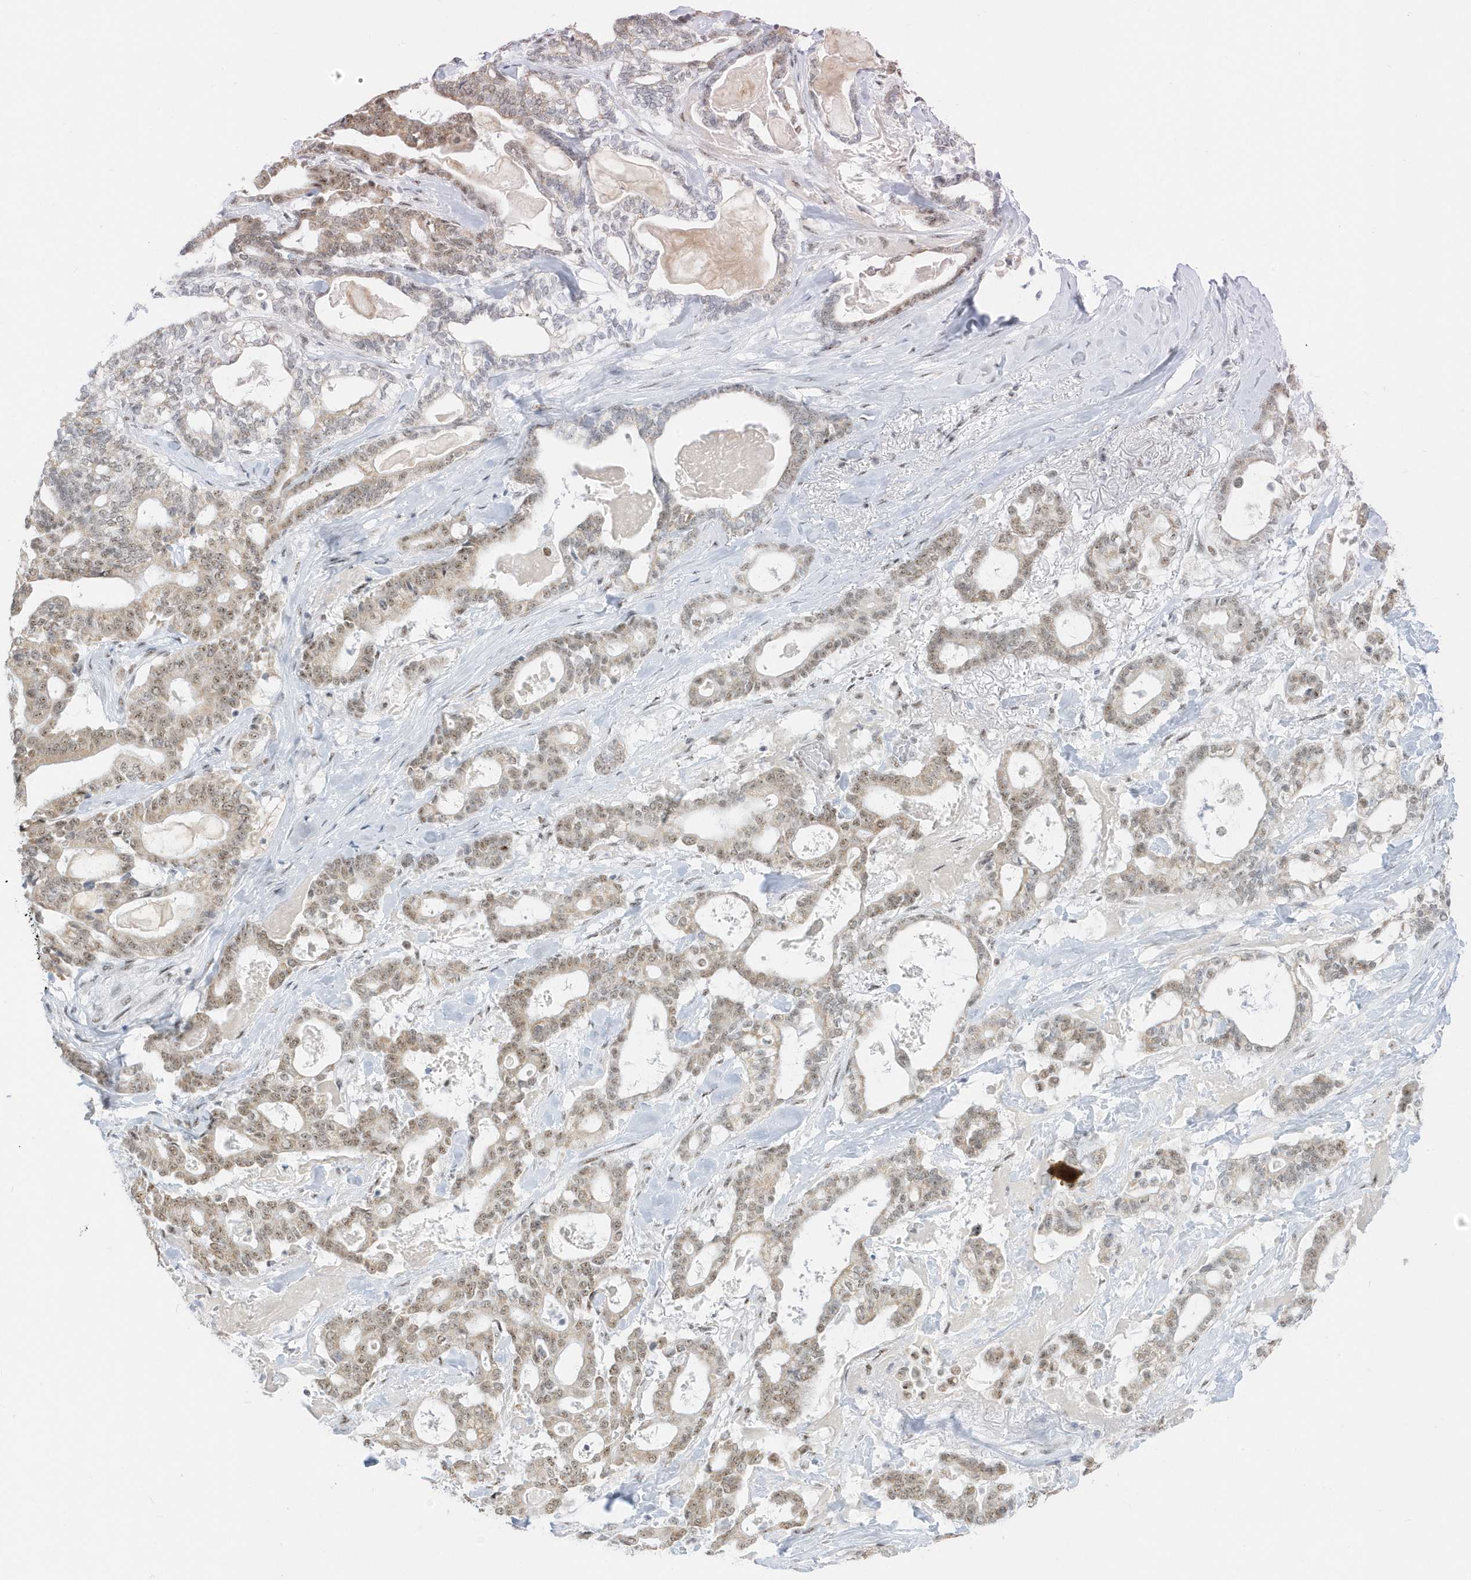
{"staining": {"intensity": "moderate", "quantity": ">75%", "location": "cytoplasmic/membranous,nuclear"}, "tissue": "pancreatic cancer", "cell_type": "Tumor cells", "image_type": "cancer", "snomed": [{"axis": "morphology", "description": "Adenocarcinoma, NOS"}, {"axis": "topography", "description": "Pancreas"}], "caption": "A high-resolution histopathology image shows IHC staining of adenocarcinoma (pancreatic), which demonstrates moderate cytoplasmic/membranous and nuclear positivity in about >75% of tumor cells.", "gene": "PLEKHN1", "patient": {"sex": "male", "age": 63}}